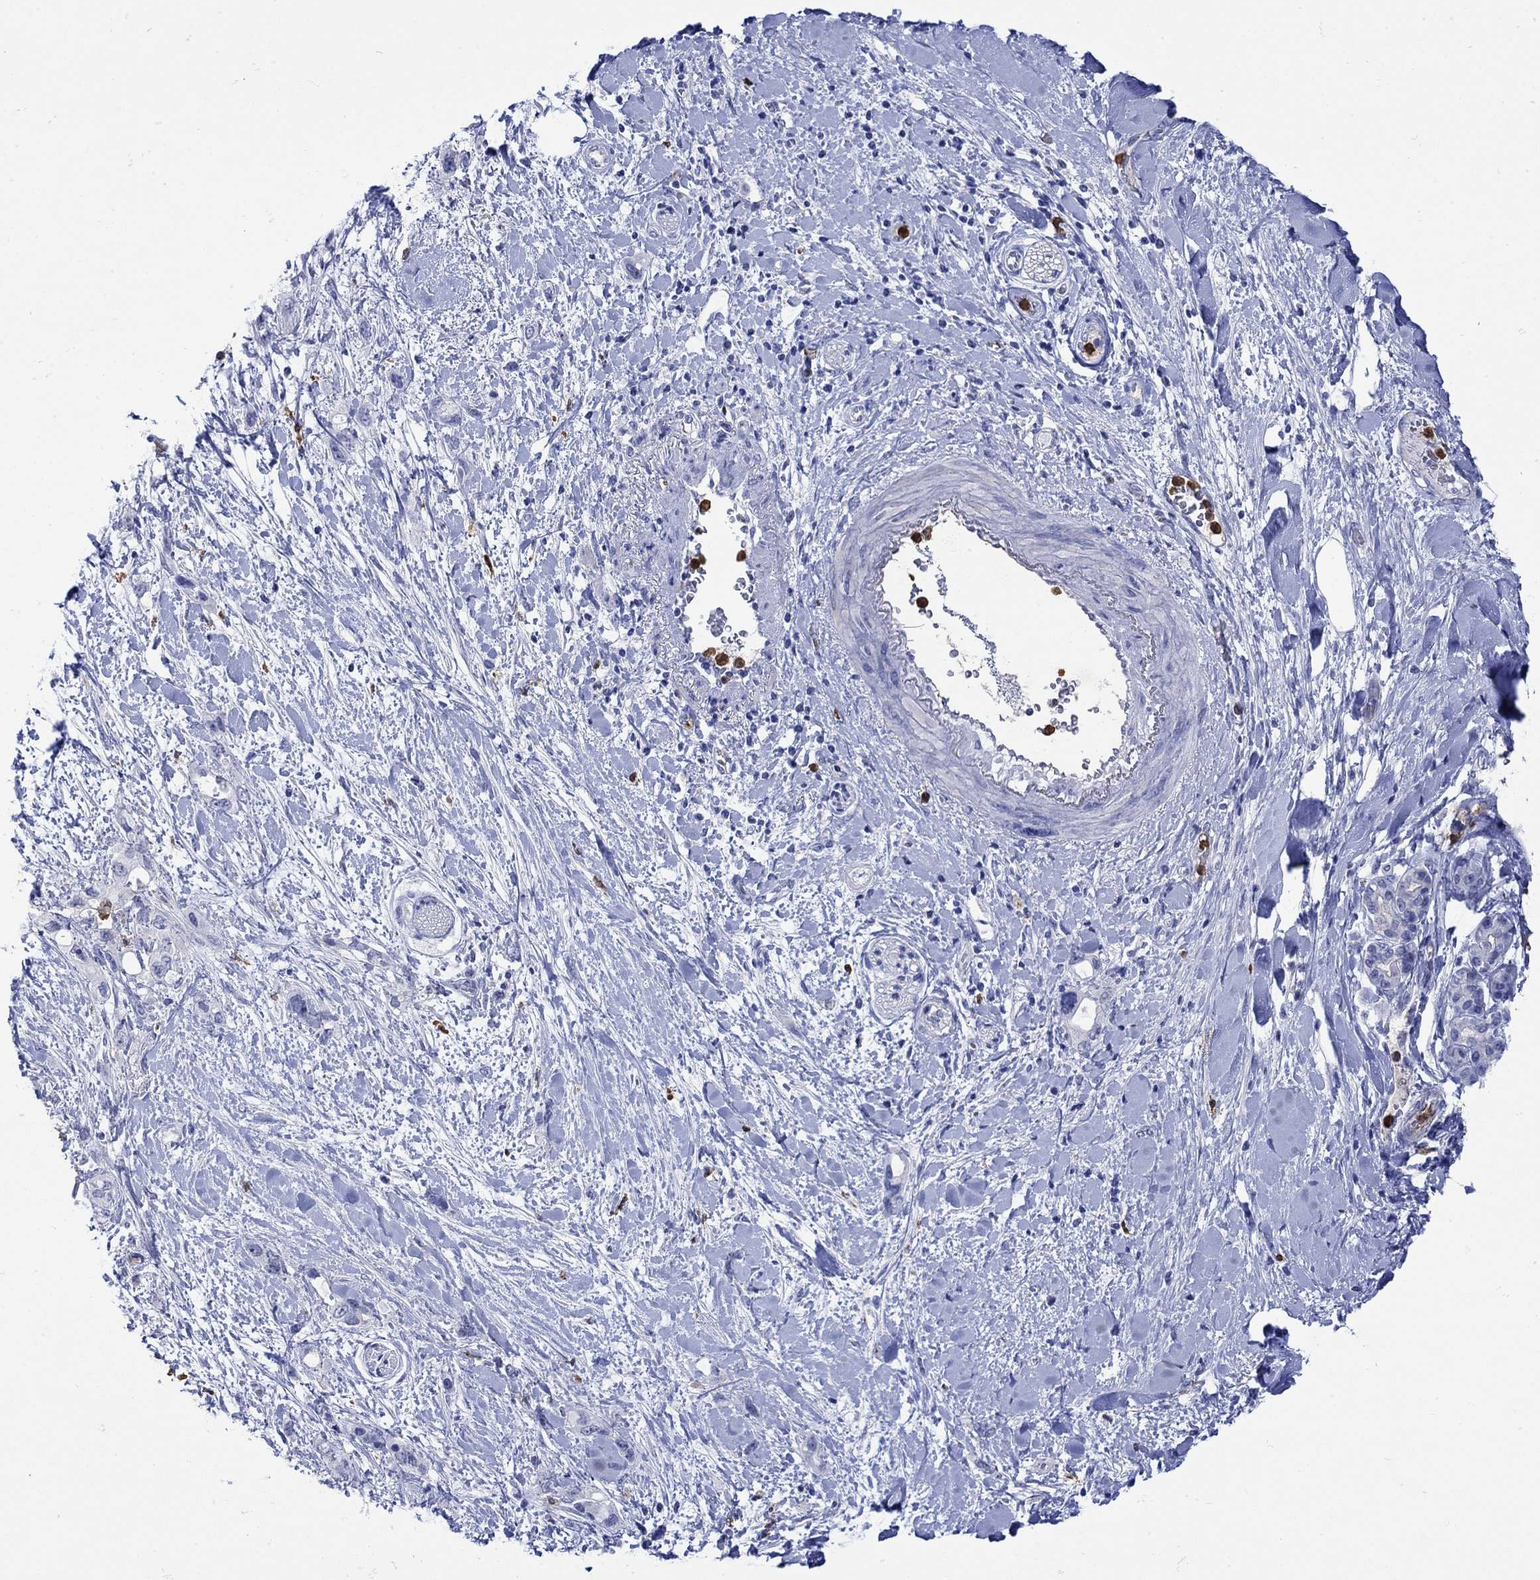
{"staining": {"intensity": "negative", "quantity": "none", "location": "none"}, "tissue": "pancreatic cancer", "cell_type": "Tumor cells", "image_type": "cancer", "snomed": [{"axis": "morphology", "description": "Adenocarcinoma, NOS"}, {"axis": "topography", "description": "Pancreas"}], "caption": "High magnification brightfield microscopy of adenocarcinoma (pancreatic) stained with DAB (3,3'-diaminobenzidine) (brown) and counterstained with hematoxylin (blue): tumor cells show no significant positivity.", "gene": "LINGO3", "patient": {"sex": "female", "age": 56}}